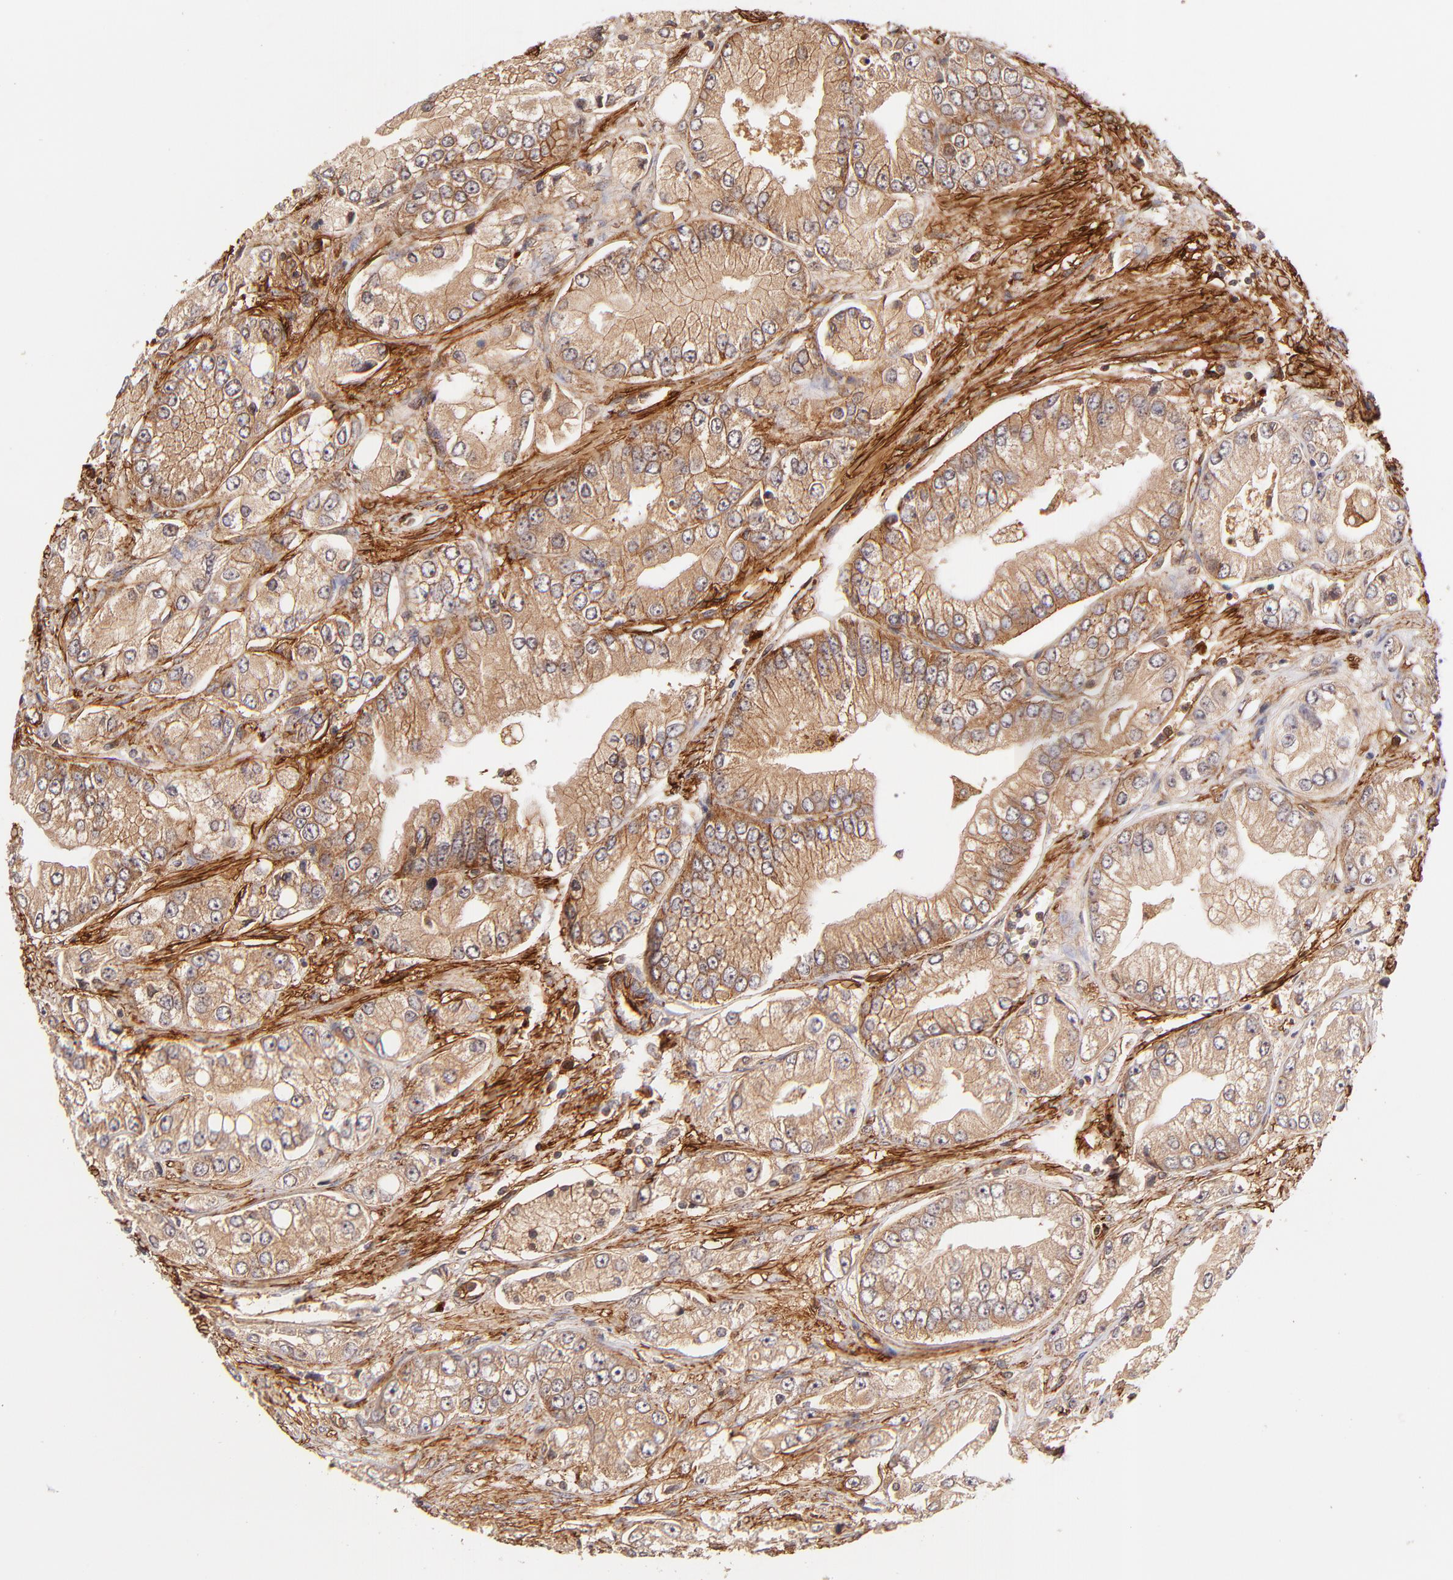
{"staining": {"intensity": "moderate", "quantity": ">75%", "location": "cytoplasmic/membranous"}, "tissue": "prostate cancer", "cell_type": "Tumor cells", "image_type": "cancer", "snomed": [{"axis": "morphology", "description": "Adenocarcinoma, Medium grade"}, {"axis": "topography", "description": "Prostate"}], "caption": "A medium amount of moderate cytoplasmic/membranous expression is present in about >75% of tumor cells in adenocarcinoma (medium-grade) (prostate) tissue.", "gene": "ITGB1", "patient": {"sex": "male", "age": 72}}